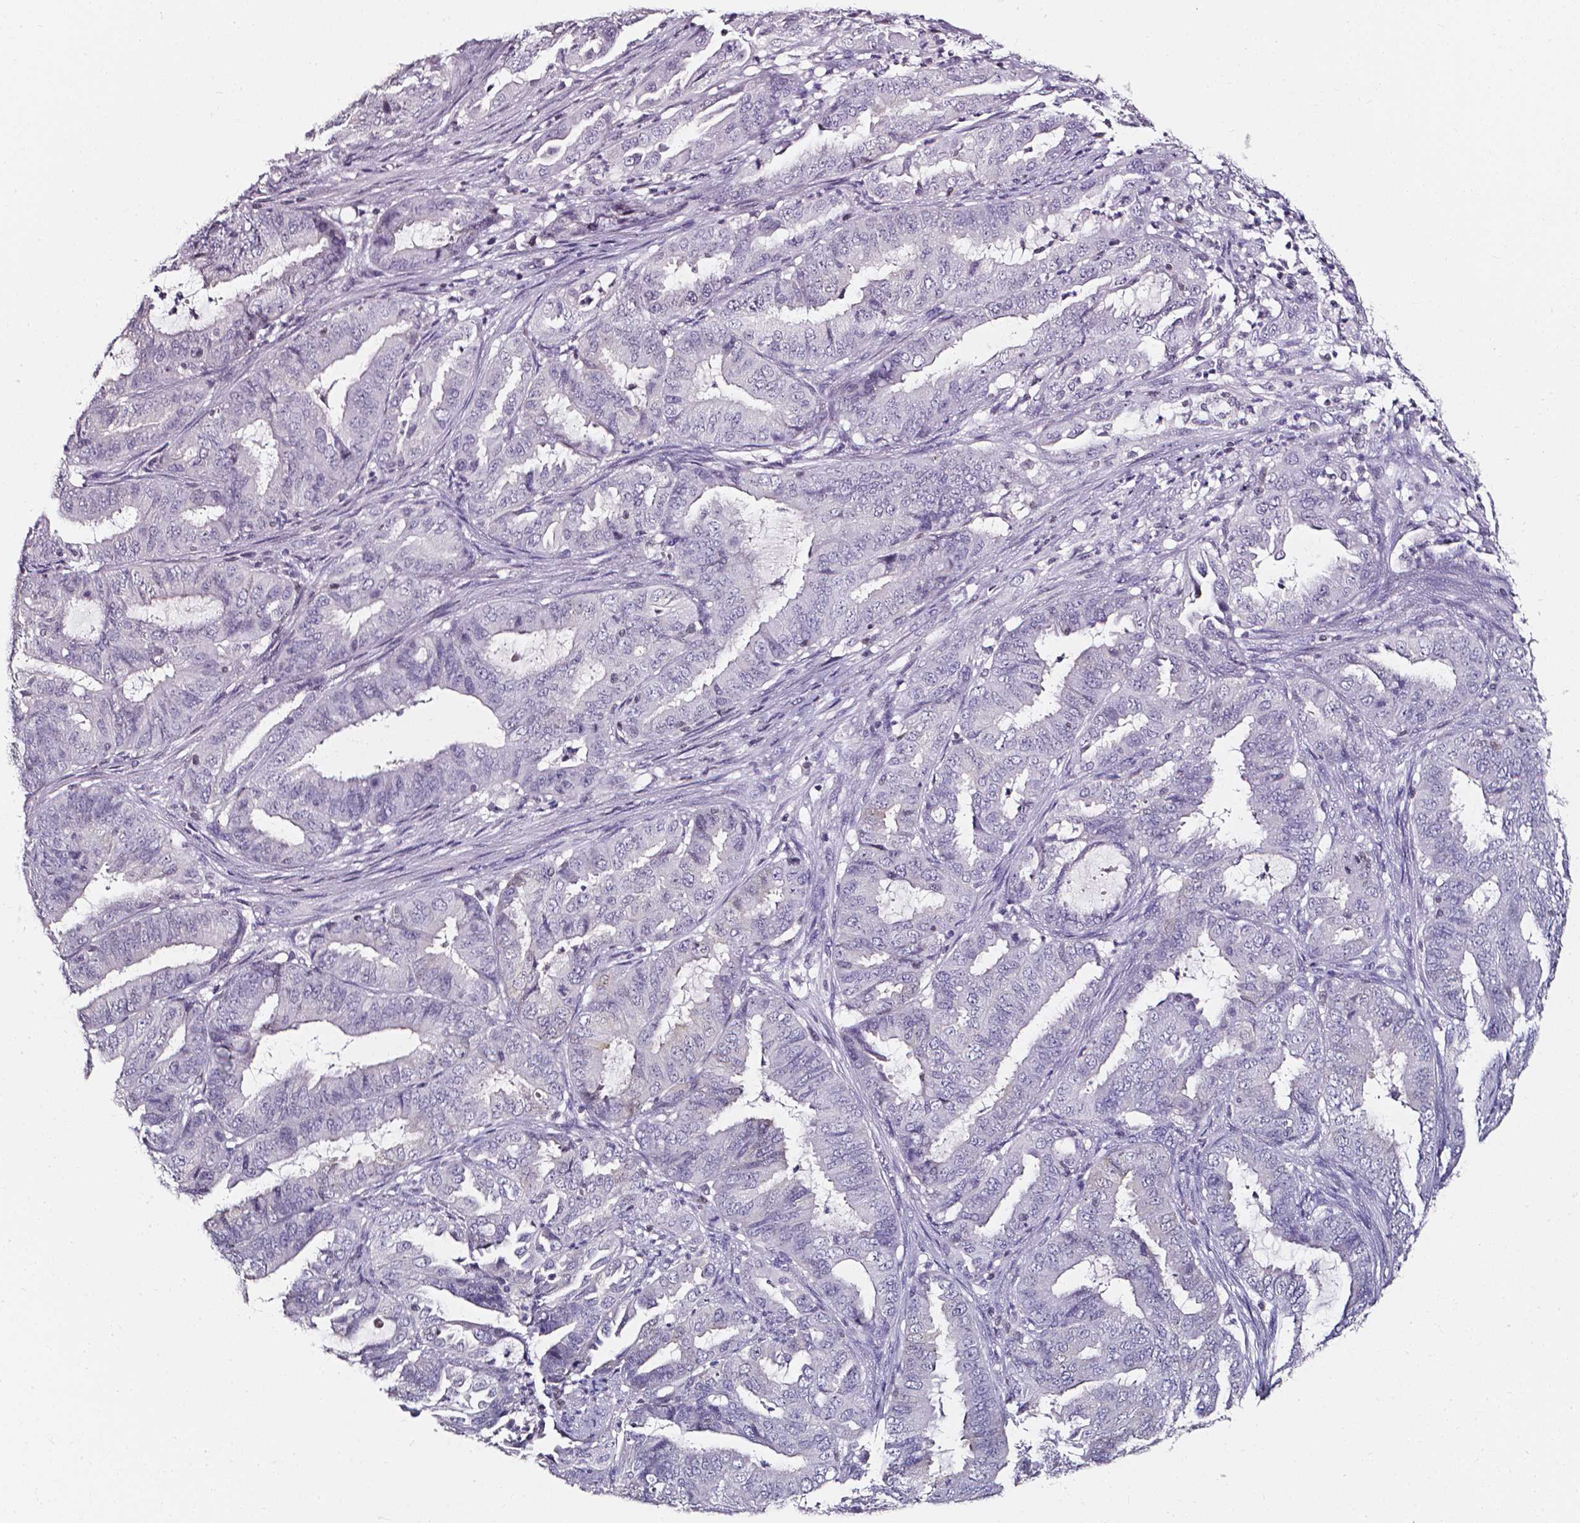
{"staining": {"intensity": "negative", "quantity": "none", "location": "none"}, "tissue": "endometrial cancer", "cell_type": "Tumor cells", "image_type": "cancer", "snomed": [{"axis": "morphology", "description": "Adenocarcinoma, NOS"}, {"axis": "topography", "description": "Endometrium"}], "caption": "Immunohistochemical staining of human adenocarcinoma (endometrial) reveals no significant positivity in tumor cells. (DAB (3,3'-diaminobenzidine) immunohistochemistry (IHC) with hematoxylin counter stain).", "gene": "AKR1B10", "patient": {"sex": "female", "age": 51}}